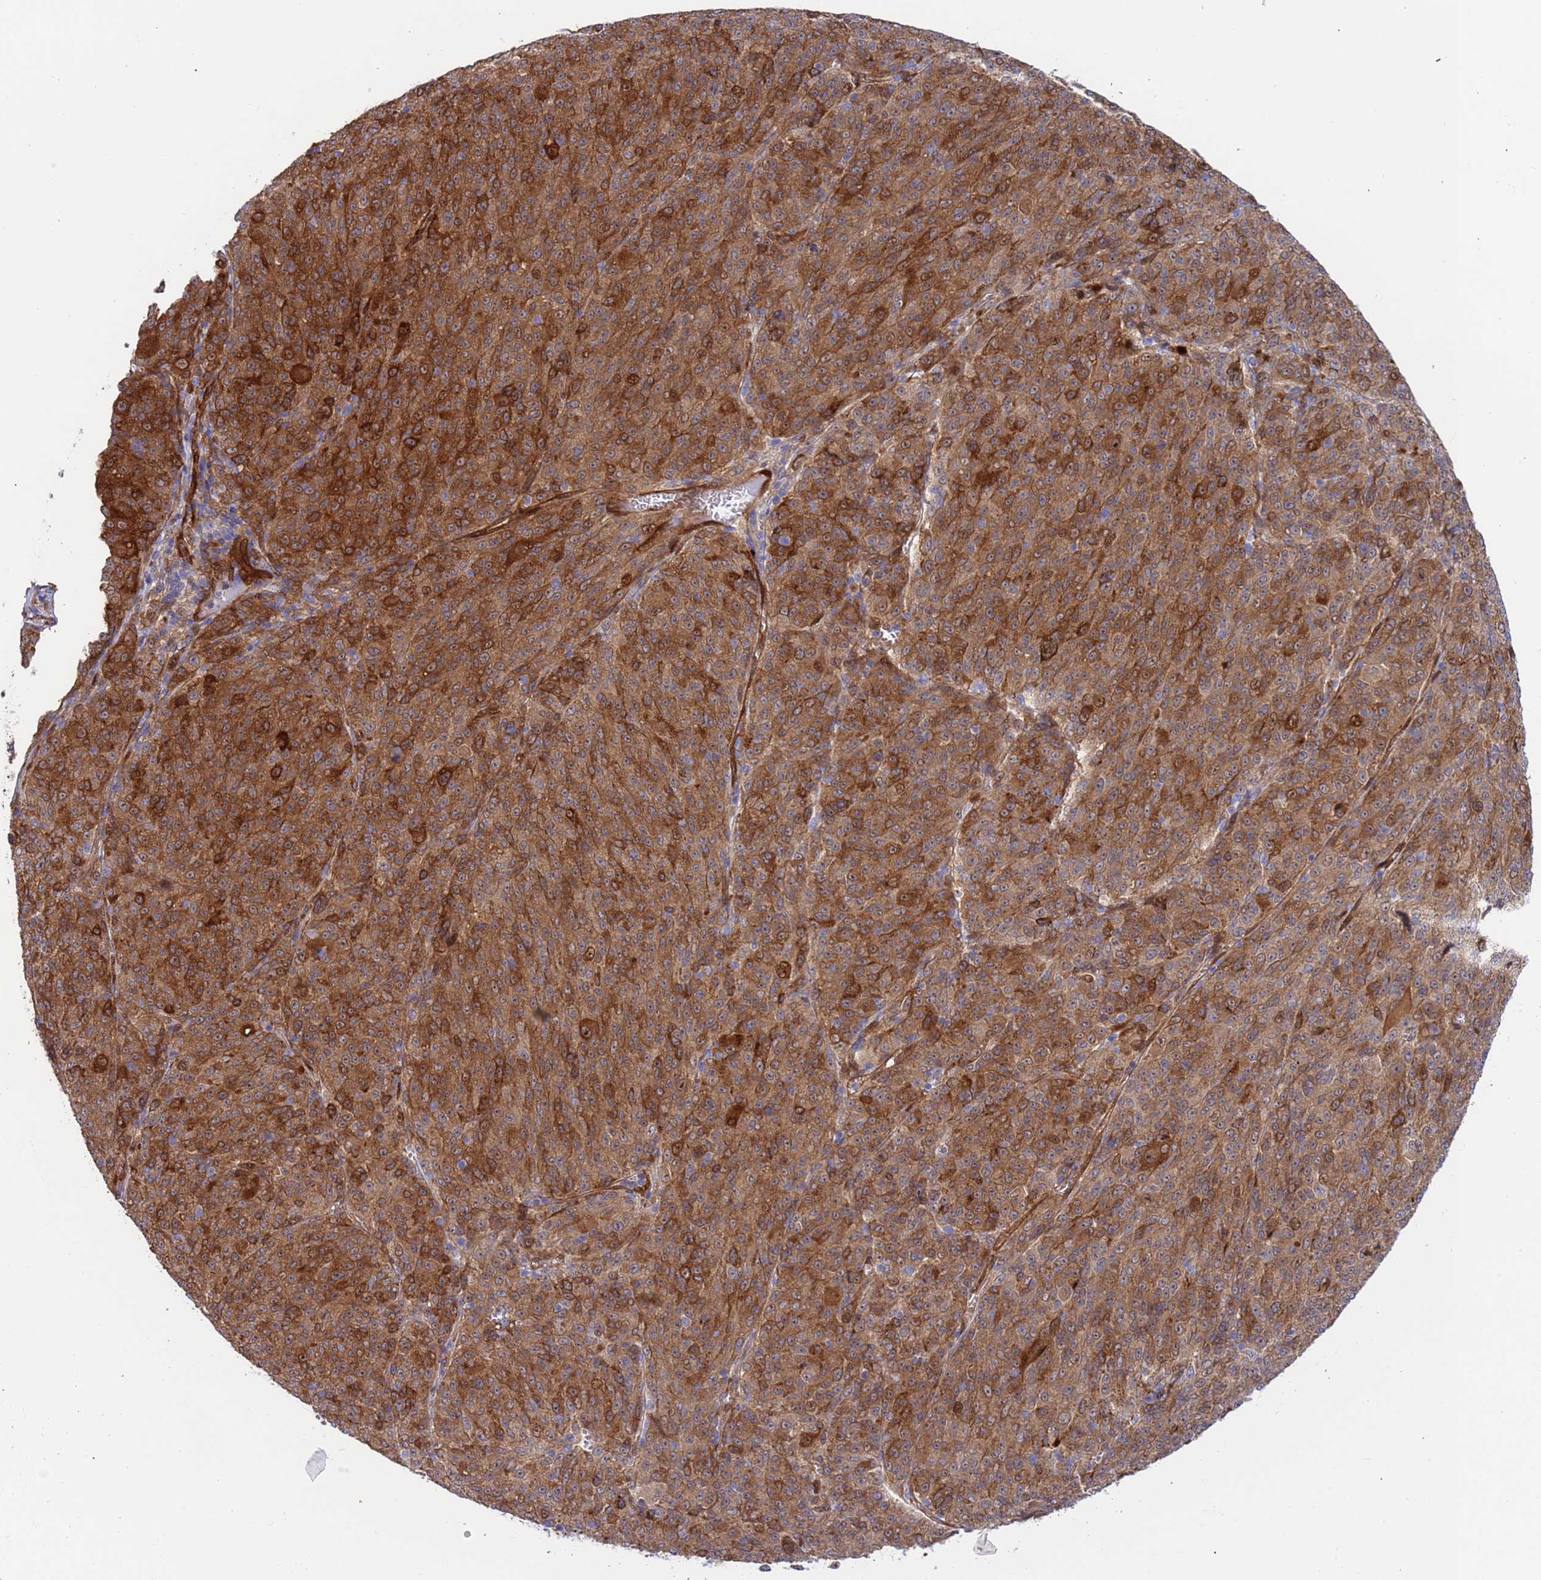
{"staining": {"intensity": "moderate", "quantity": ">75%", "location": "cytoplasmic/membranous,nuclear"}, "tissue": "melanoma", "cell_type": "Tumor cells", "image_type": "cancer", "snomed": [{"axis": "morphology", "description": "Malignant melanoma, NOS"}, {"axis": "topography", "description": "Skin"}], "caption": "This image exhibits immunohistochemistry (IHC) staining of melanoma, with medium moderate cytoplasmic/membranous and nuclear expression in about >75% of tumor cells.", "gene": "FOXRED1", "patient": {"sex": "female", "age": 52}}